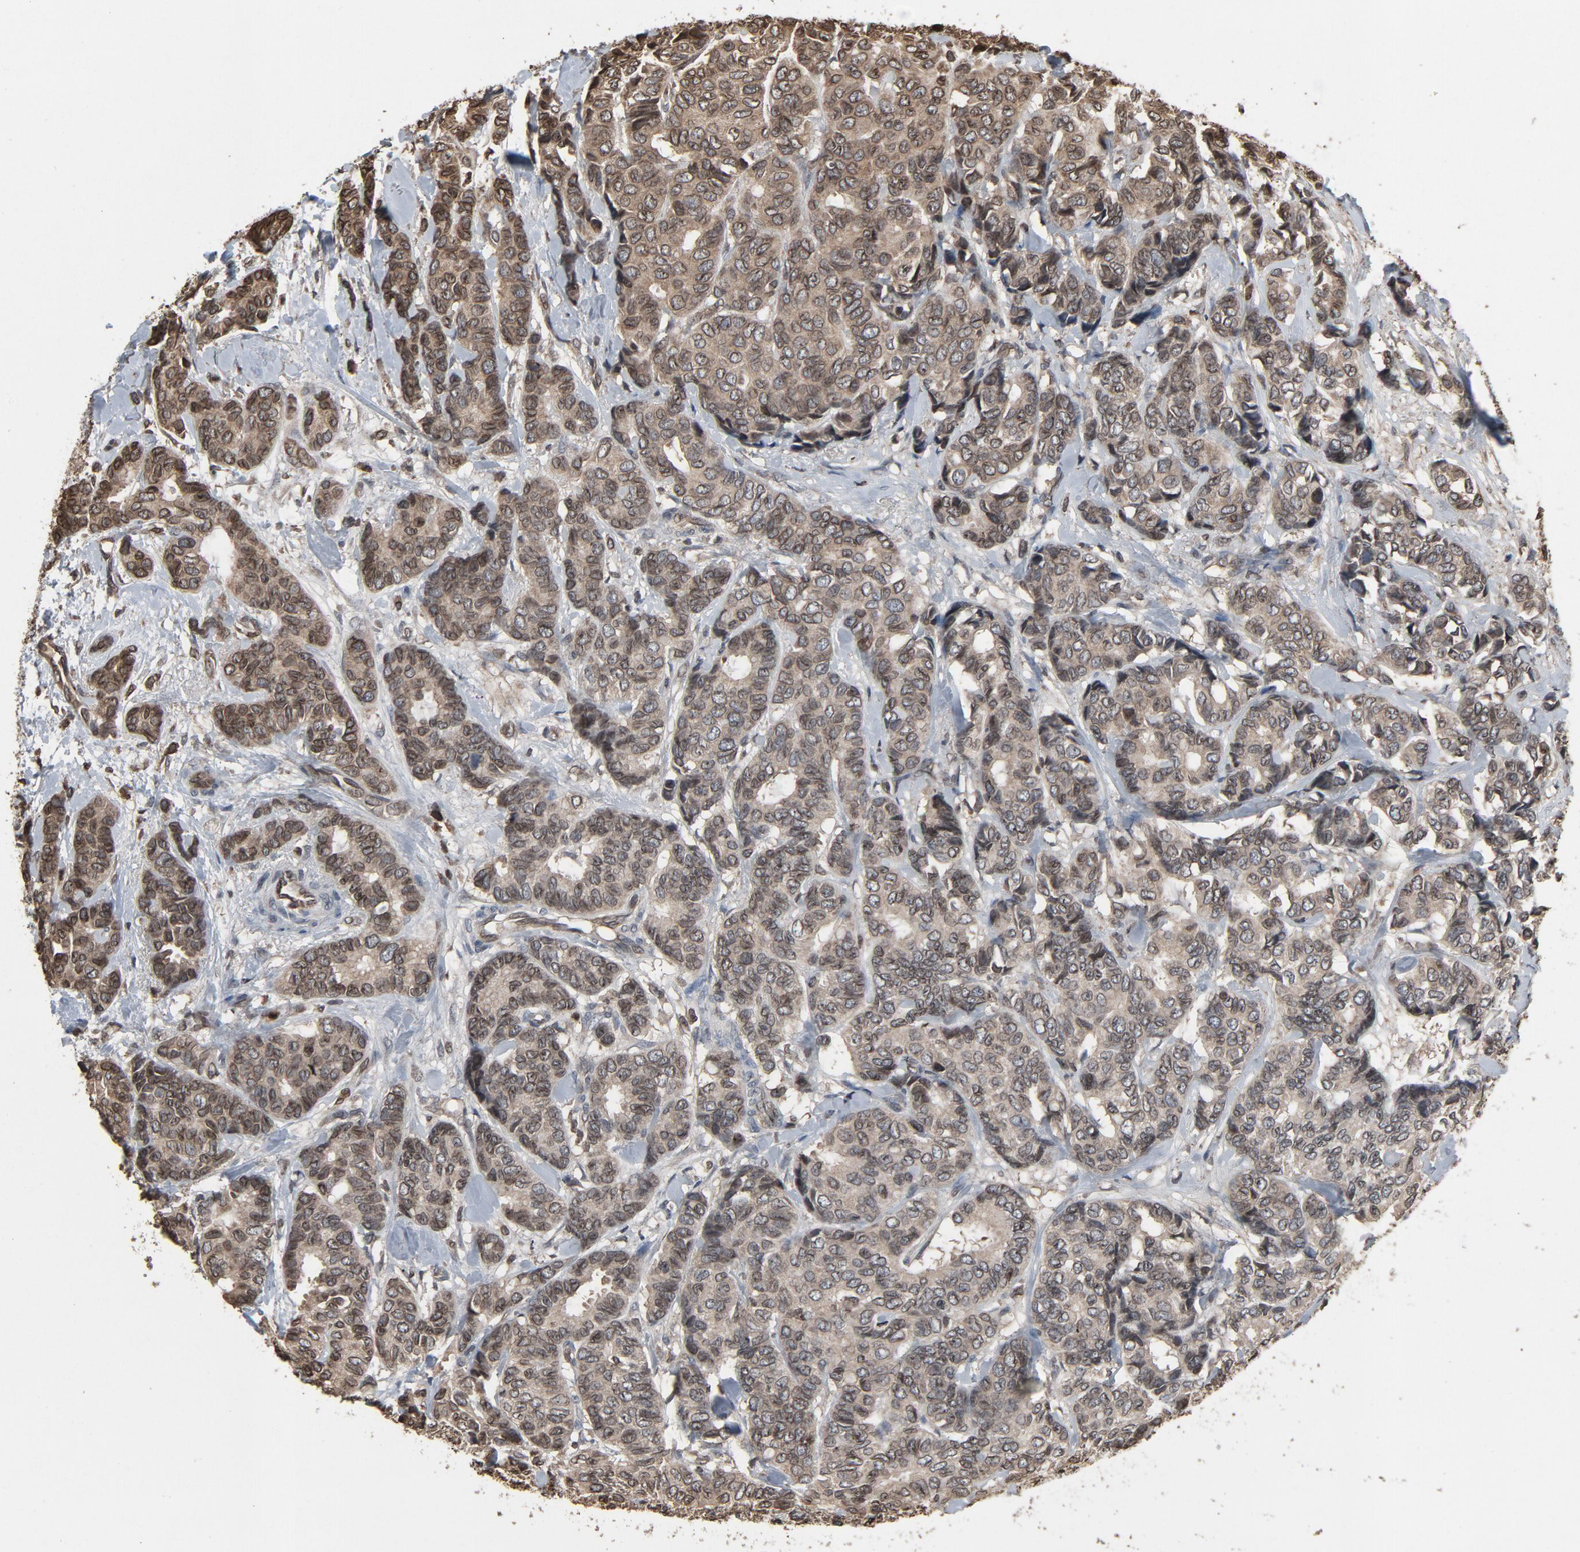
{"staining": {"intensity": "weak", "quantity": ">75%", "location": "cytoplasmic/membranous,nuclear"}, "tissue": "breast cancer", "cell_type": "Tumor cells", "image_type": "cancer", "snomed": [{"axis": "morphology", "description": "Duct carcinoma"}, {"axis": "topography", "description": "Breast"}], "caption": "Protein expression analysis of human breast cancer reveals weak cytoplasmic/membranous and nuclear expression in approximately >75% of tumor cells.", "gene": "UBE2D1", "patient": {"sex": "female", "age": 87}}